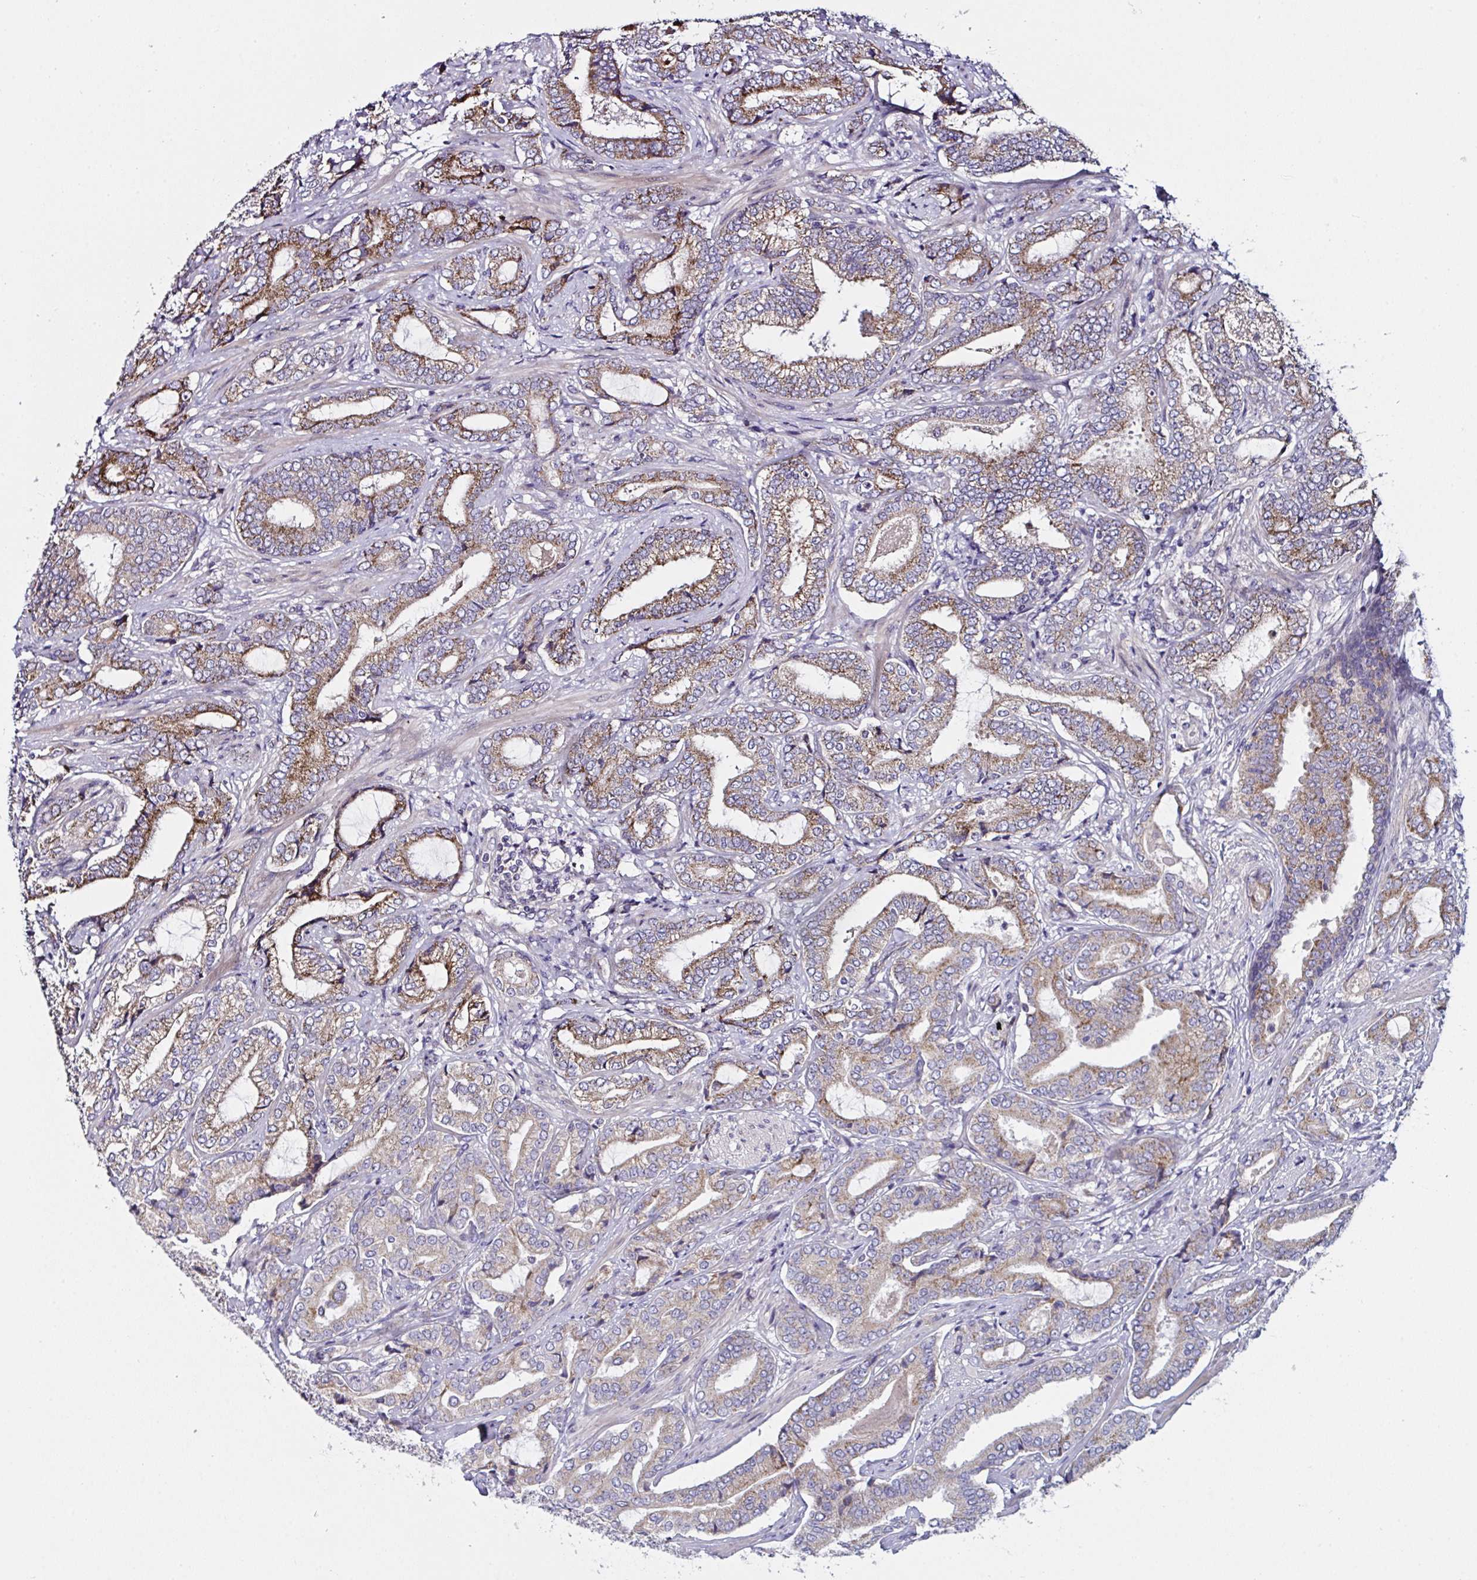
{"staining": {"intensity": "moderate", "quantity": ">75%", "location": "cytoplasmic/membranous"}, "tissue": "prostate cancer", "cell_type": "Tumor cells", "image_type": "cancer", "snomed": [{"axis": "morphology", "description": "Adenocarcinoma, High grade"}, {"axis": "topography", "description": "Prostate"}], "caption": "A histopathology image of human prostate cancer stained for a protein demonstrates moderate cytoplasmic/membranous brown staining in tumor cells.", "gene": "MRPS2", "patient": {"sex": "male", "age": 62}}